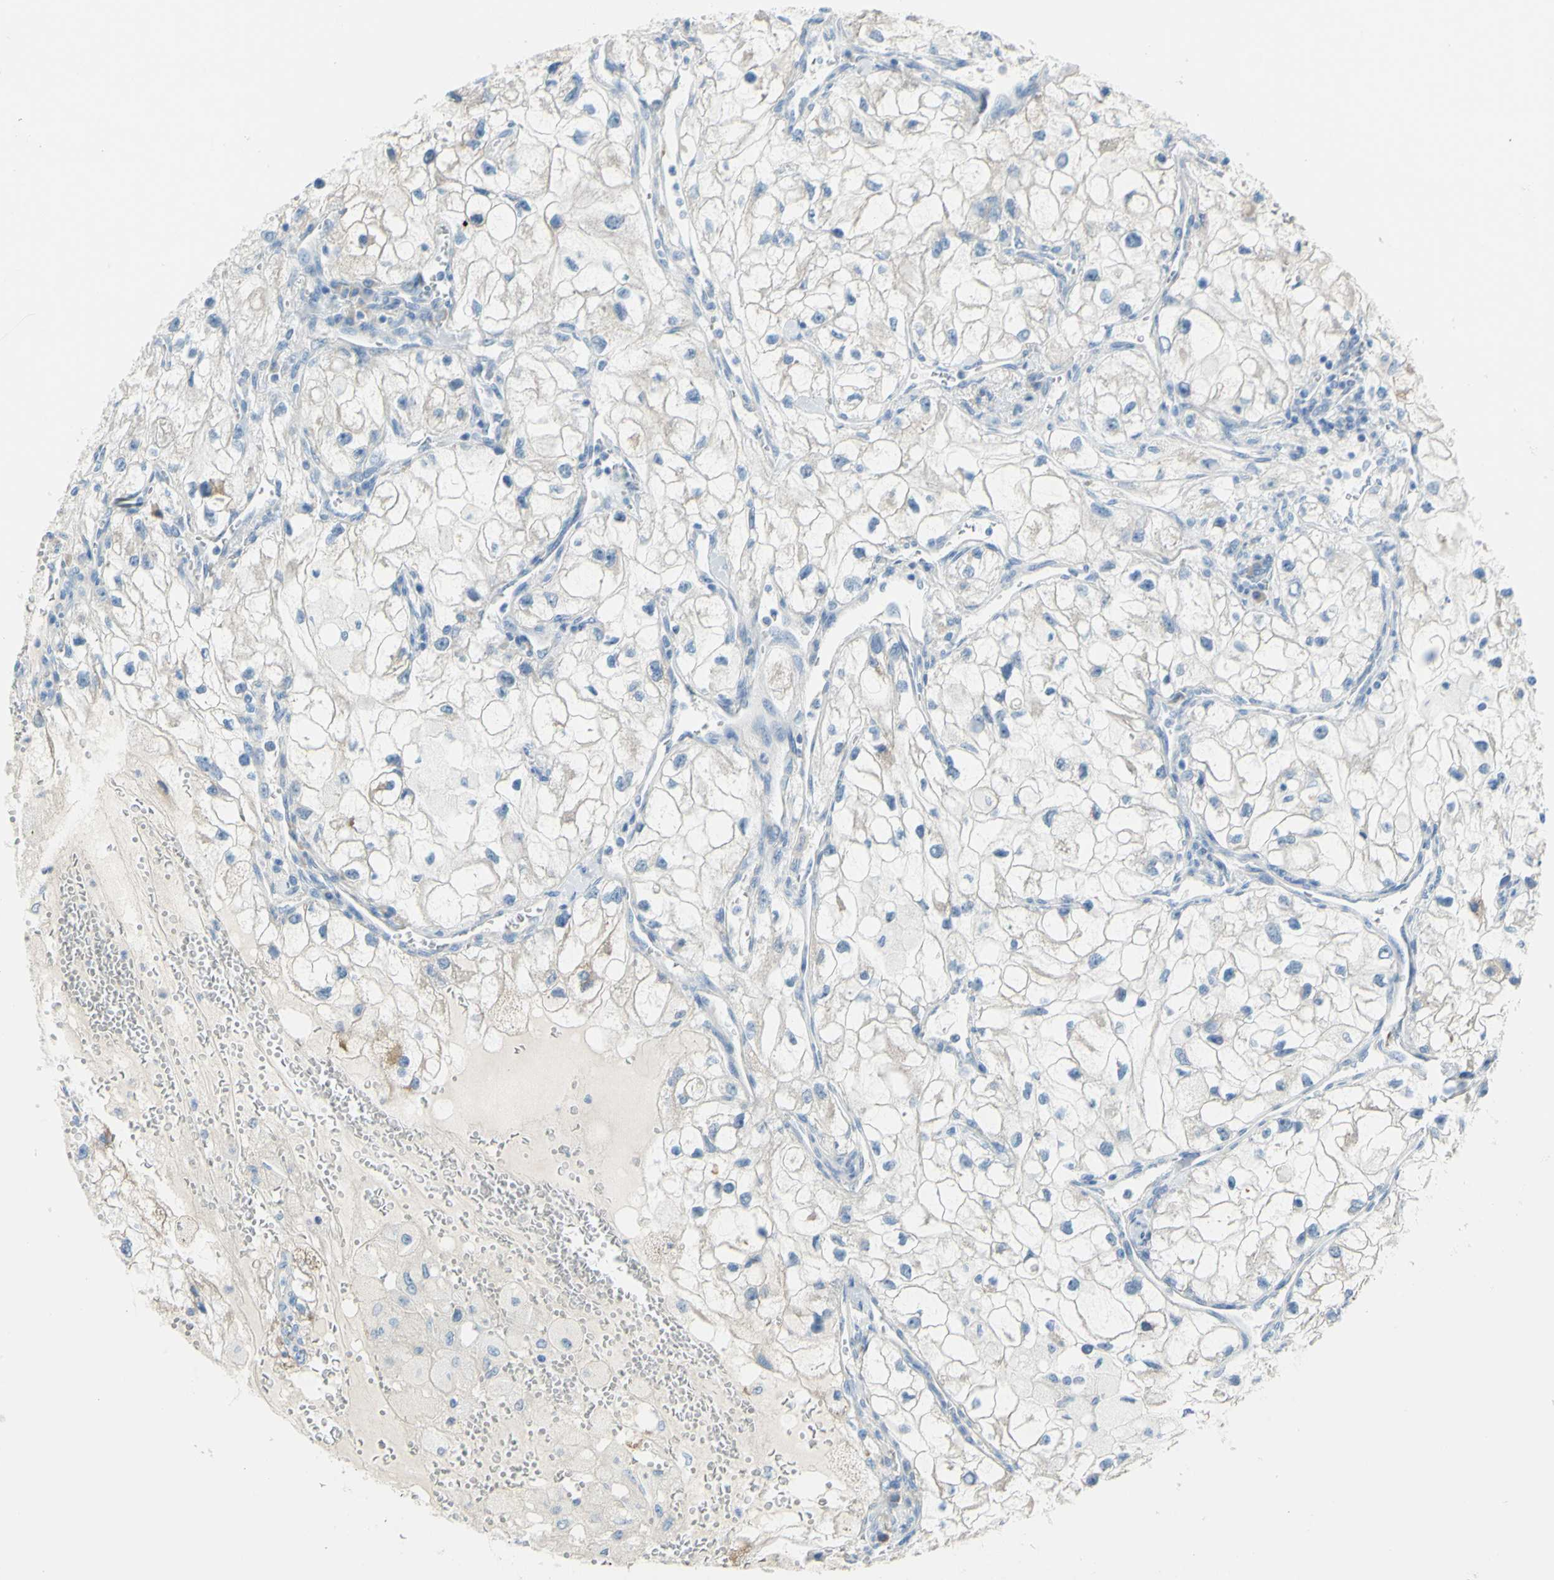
{"staining": {"intensity": "weak", "quantity": ">75%", "location": "cytoplasmic/membranous"}, "tissue": "renal cancer", "cell_type": "Tumor cells", "image_type": "cancer", "snomed": [{"axis": "morphology", "description": "Adenocarcinoma, NOS"}, {"axis": "topography", "description": "Kidney"}], "caption": "This is a micrograph of immunohistochemistry staining of renal cancer, which shows weak positivity in the cytoplasmic/membranous of tumor cells.", "gene": "SLC1A2", "patient": {"sex": "female", "age": 70}}